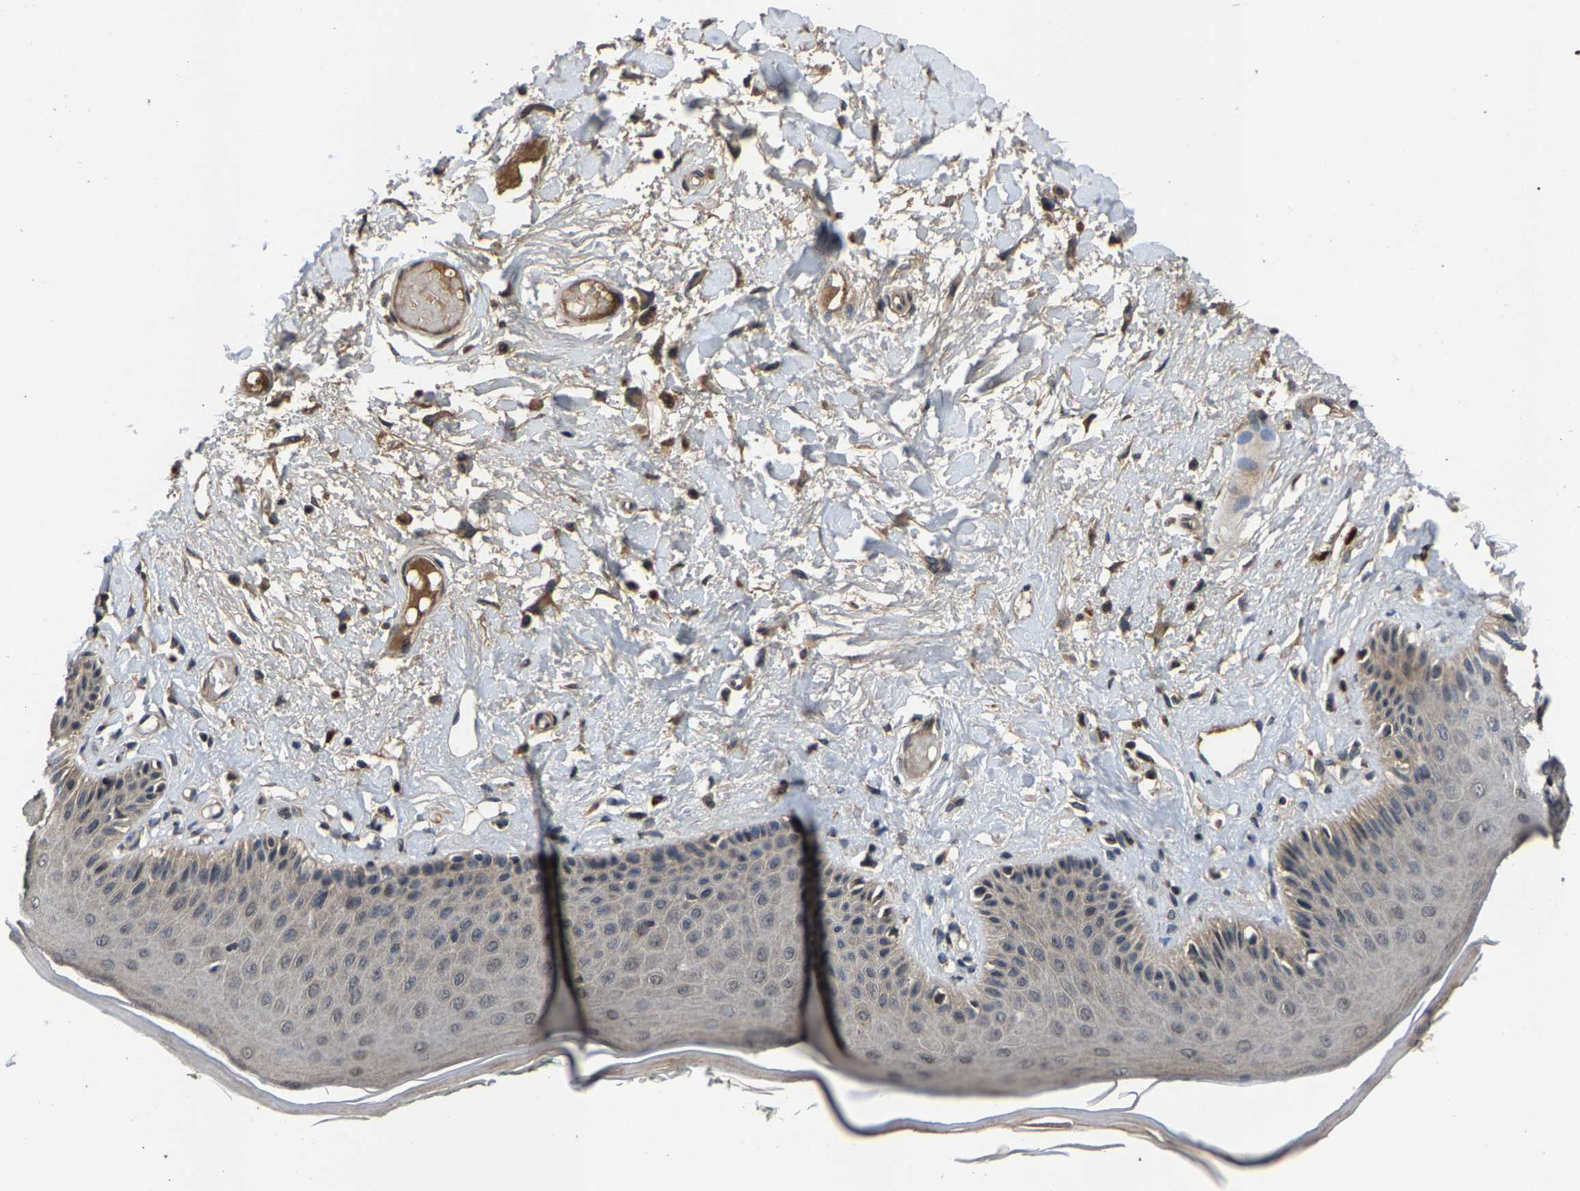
{"staining": {"intensity": "weak", "quantity": "<25%", "location": "cytoplasmic/membranous"}, "tissue": "skin", "cell_type": "Epidermal cells", "image_type": "normal", "snomed": [{"axis": "morphology", "description": "Normal tissue, NOS"}, {"axis": "topography", "description": "Vulva"}], "caption": "Skin stained for a protein using immunohistochemistry displays no expression epidermal cells.", "gene": "HUWE1", "patient": {"sex": "female", "age": 73}}